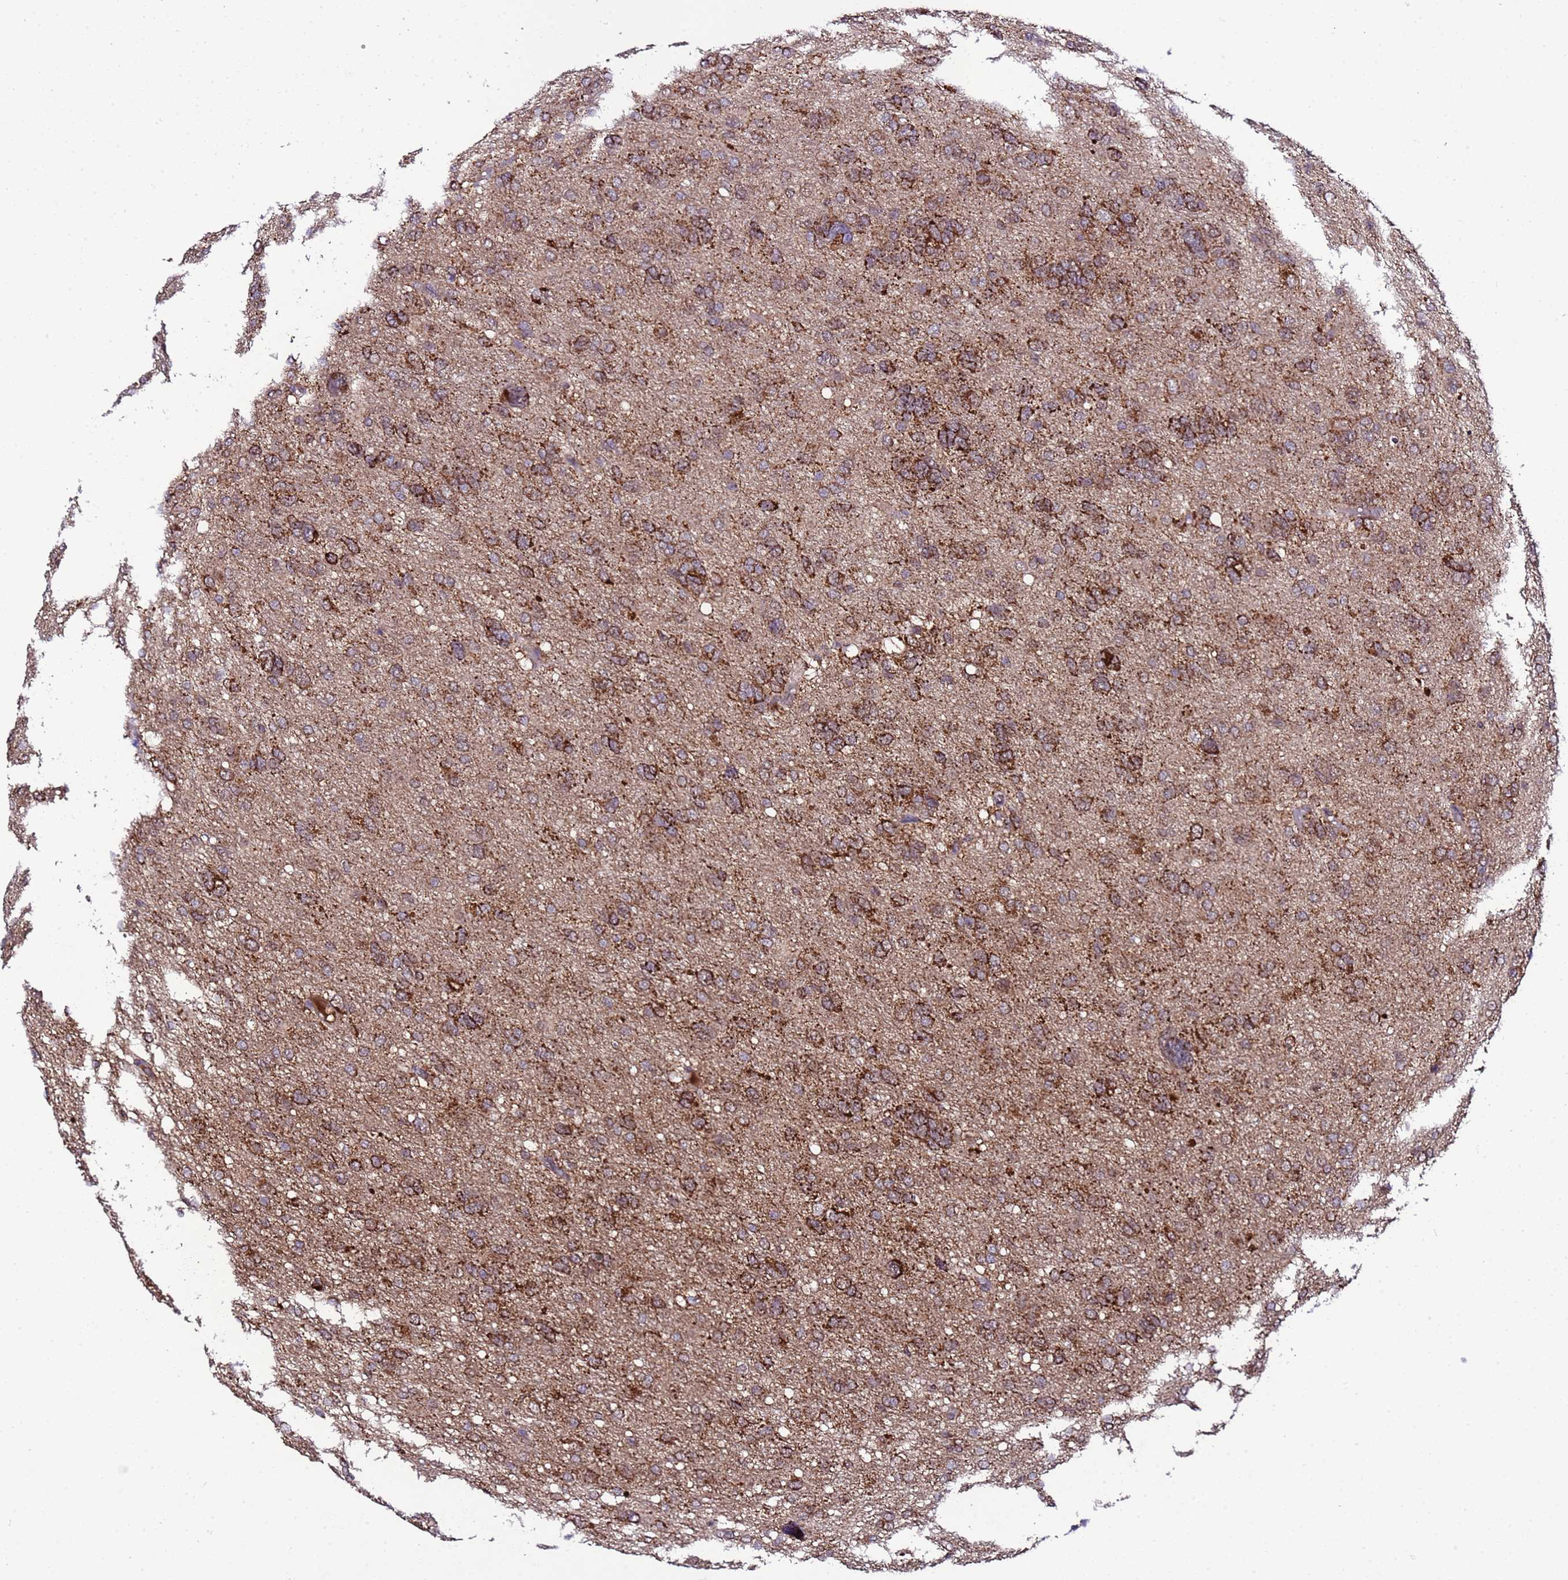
{"staining": {"intensity": "strong", "quantity": ">75%", "location": "cytoplasmic/membranous"}, "tissue": "glioma", "cell_type": "Tumor cells", "image_type": "cancer", "snomed": [{"axis": "morphology", "description": "Glioma, malignant, High grade"}, {"axis": "topography", "description": "Brain"}], "caption": "Immunohistochemistry staining of malignant high-grade glioma, which shows high levels of strong cytoplasmic/membranous positivity in about >75% of tumor cells indicating strong cytoplasmic/membranous protein expression. The staining was performed using DAB (brown) for protein detection and nuclei were counterstained in hematoxylin (blue).", "gene": "HSPBAP1", "patient": {"sex": "female", "age": 59}}